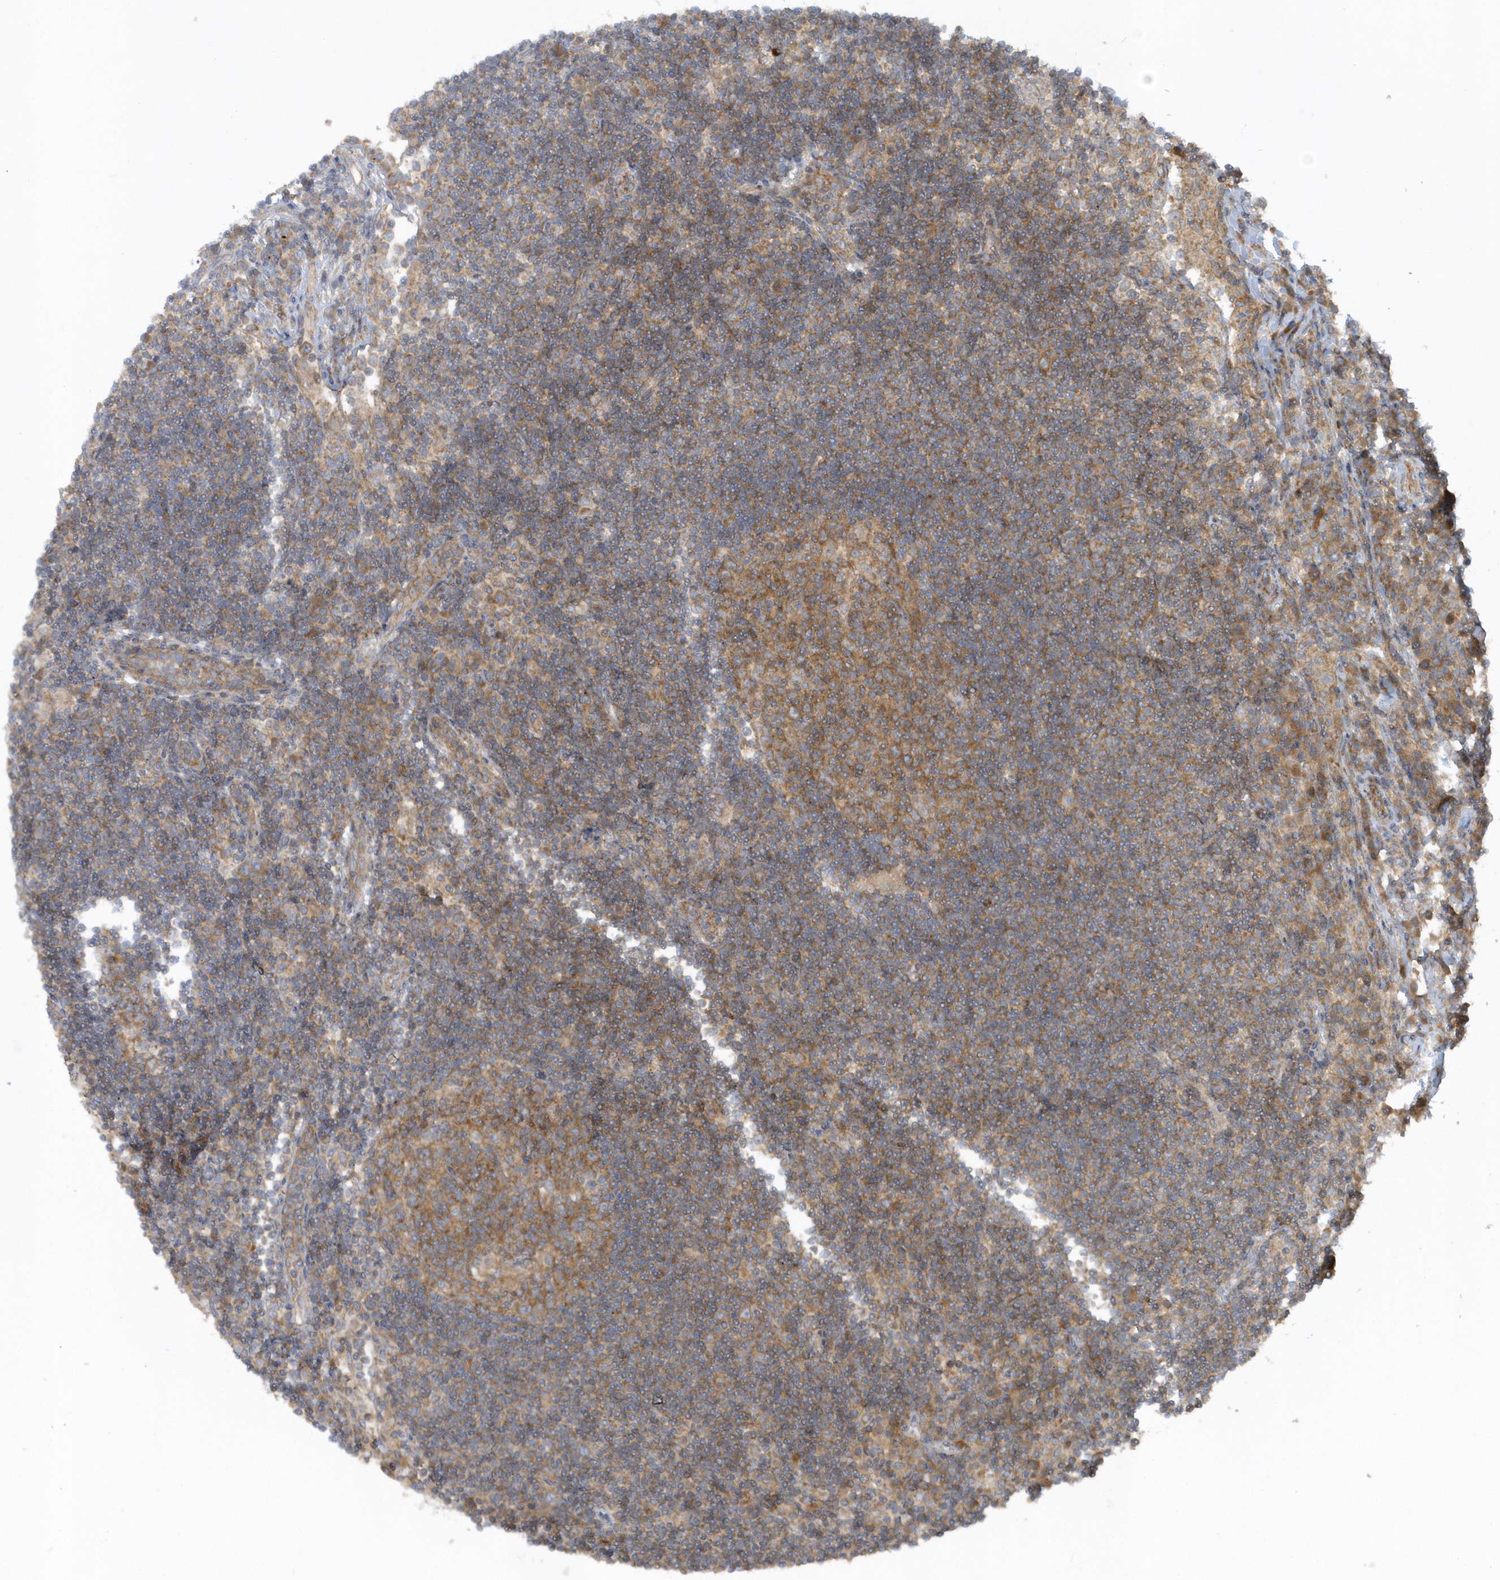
{"staining": {"intensity": "moderate", "quantity": ">75%", "location": "cytoplasmic/membranous"}, "tissue": "lymph node", "cell_type": "Germinal center cells", "image_type": "normal", "snomed": [{"axis": "morphology", "description": "Normal tissue, NOS"}, {"axis": "topography", "description": "Lymph node"}], "caption": "Lymph node stained for a protein displays moderate cytoplasmic/membranous positivity in germinal center cells. The staining was performed using DAB, with brown indicating positive protein expression. Nuclei are stained blue with hematoxylin.", "gene": "CNOT10", "patient": {"sex": "female", "age": 53}}